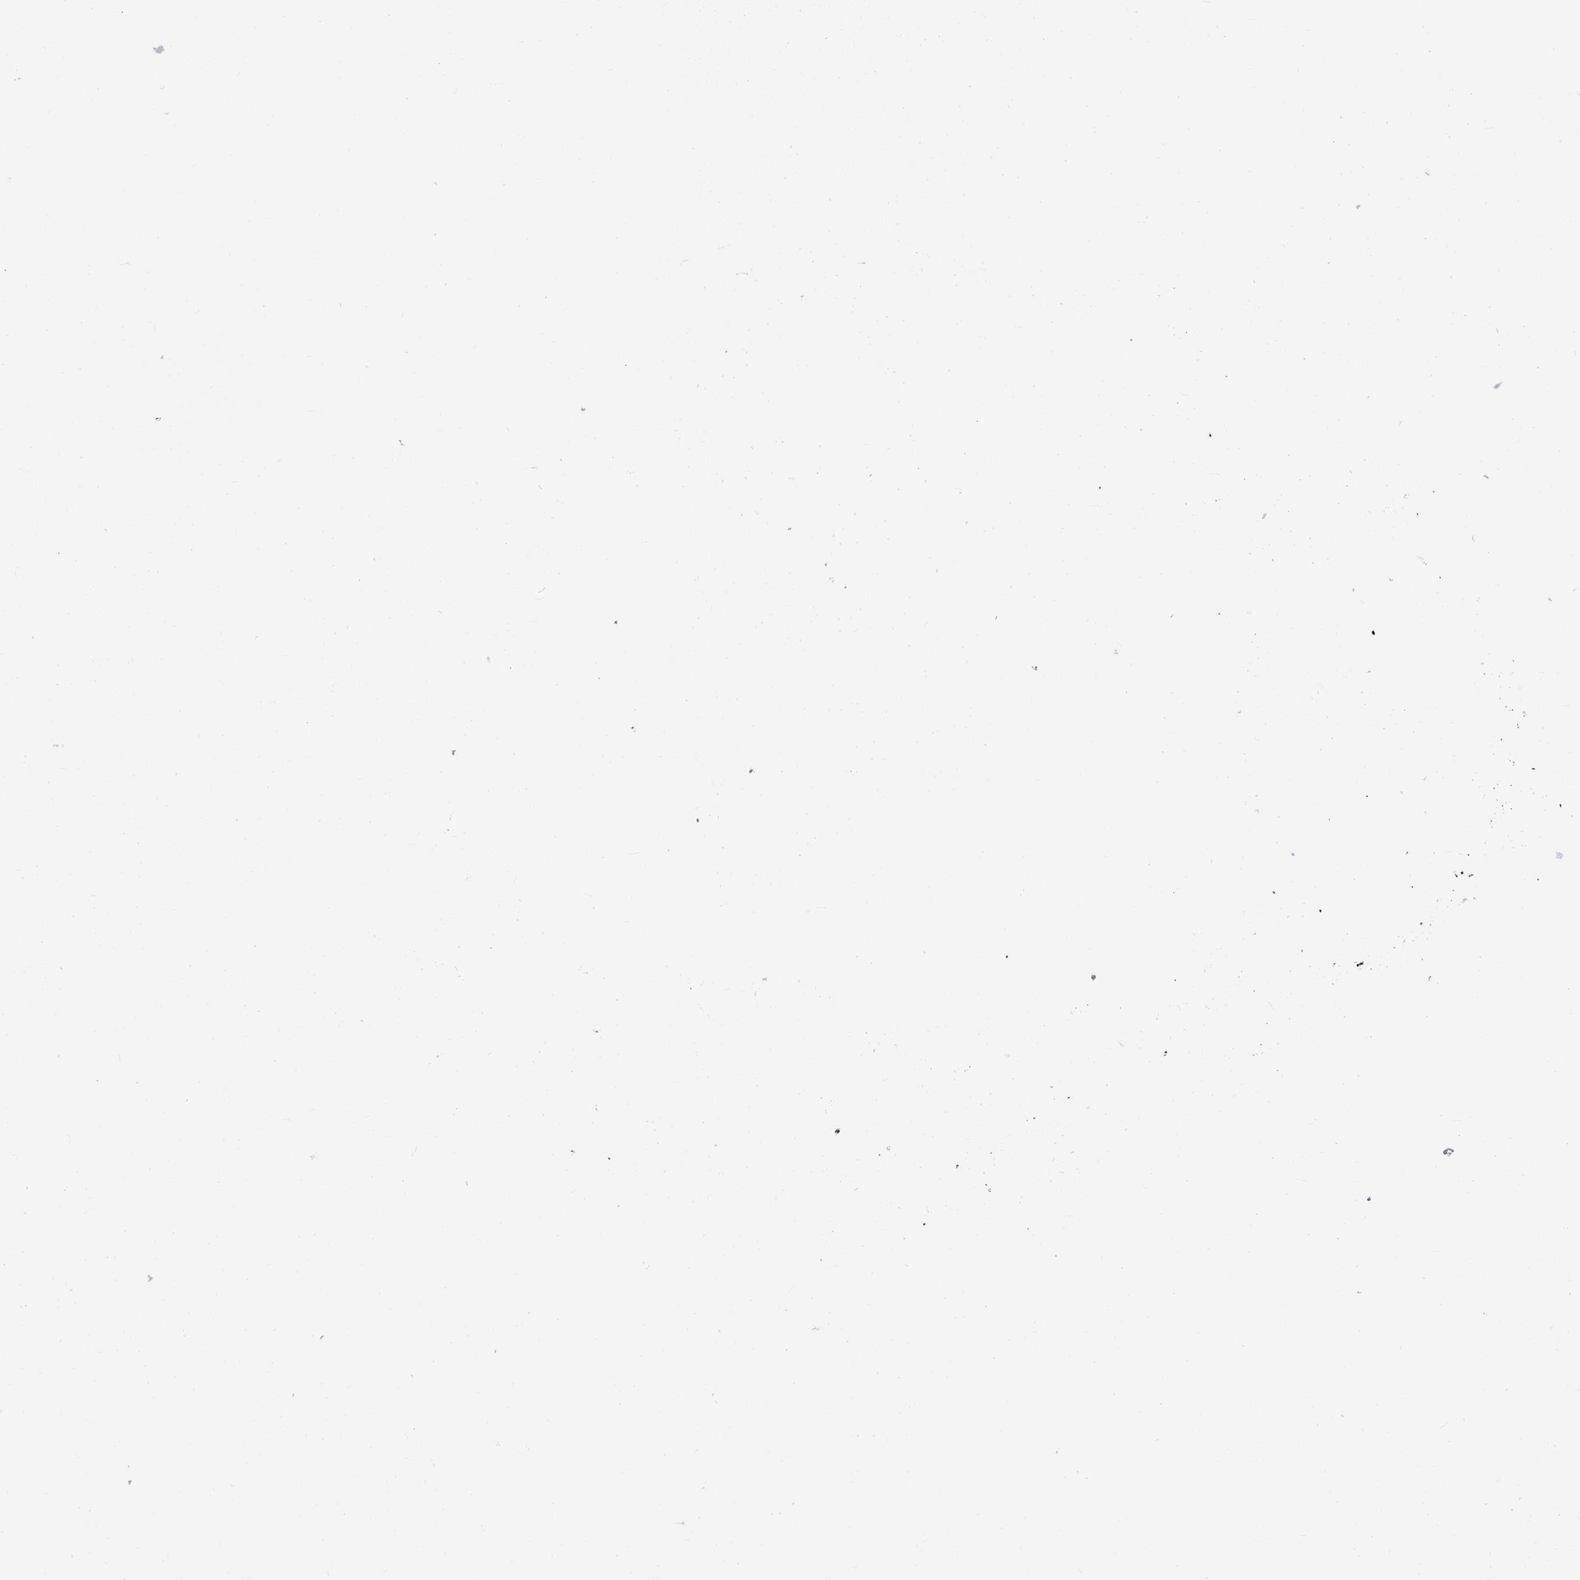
{"staining": {"intensity": "negative", "quantity": "none", "location": "none"}, "tissue": "lung cancer", "cell_type": "Tumor cells", "image_type": "cancer", "snomed": [{"axis": "morphology", "description": "Adenocarcinoma, NOS"}, {"axis": "topography", "description": "Lung"}], "caption": "The image demonstrates no significant expression in tumor cells of lung adenocarcinoma.", "gene": "PALS2", "patient": {"sex": "female", "age": 76}}